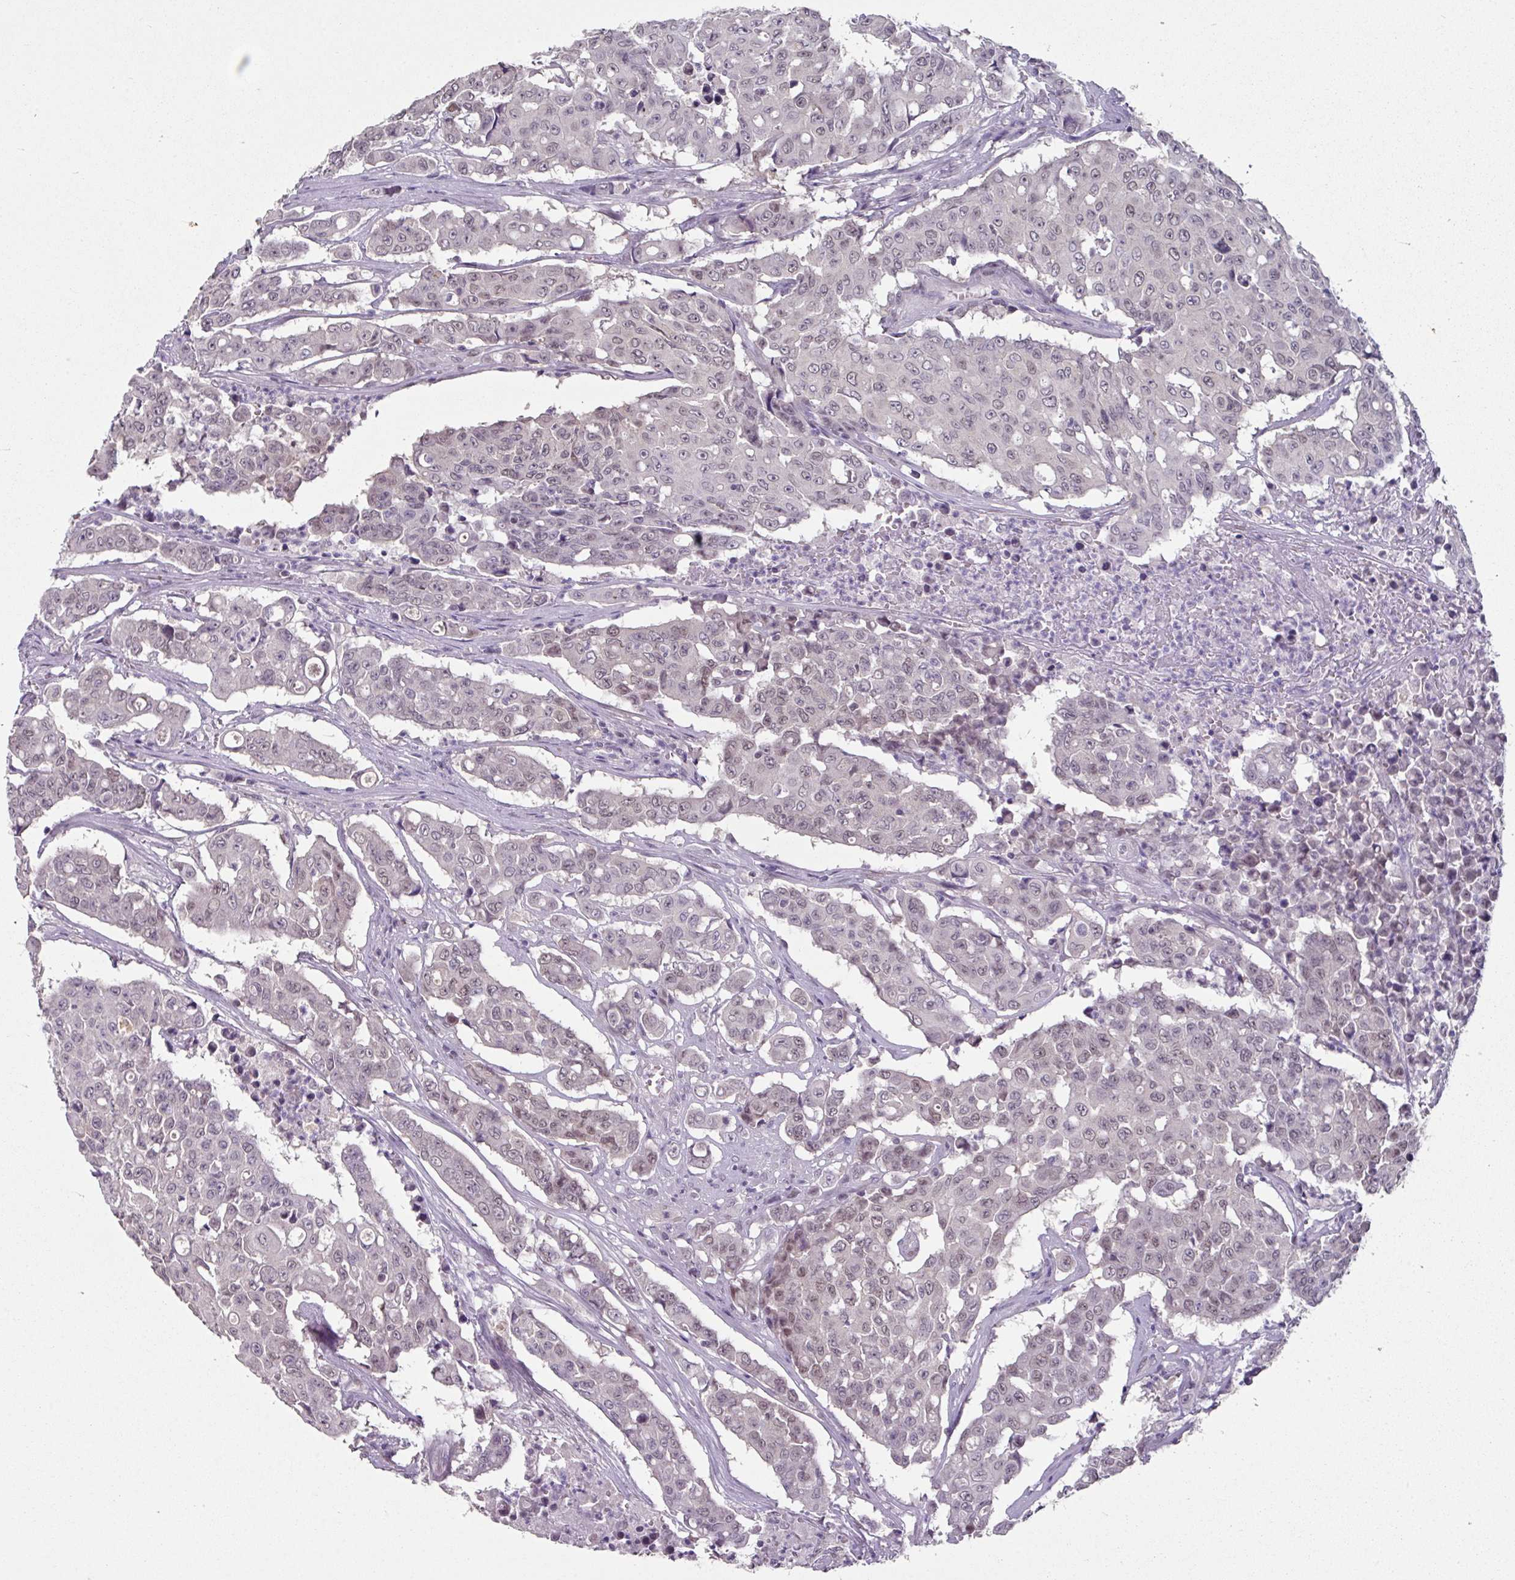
{"staining": {"intensity": "weak", "quantity": ">75%", "location": "nuclear"}, "tissue": "colorectal cancer", "cell_type": "Tumor cells", "image_type": "cancer", "snomed": [{"axis": "morphology", "description": "Adenocarcinoma, NOS"}, {"axis": "topography", "description": "Colon"}], "caption": "IHC of human colorectal cancer (adenocarcinoma) displays low levels of weak nuclear expression in about >75% of tumor cells.", "gene": "ELK1", "patient": {"sex": "male", "age": 51}}